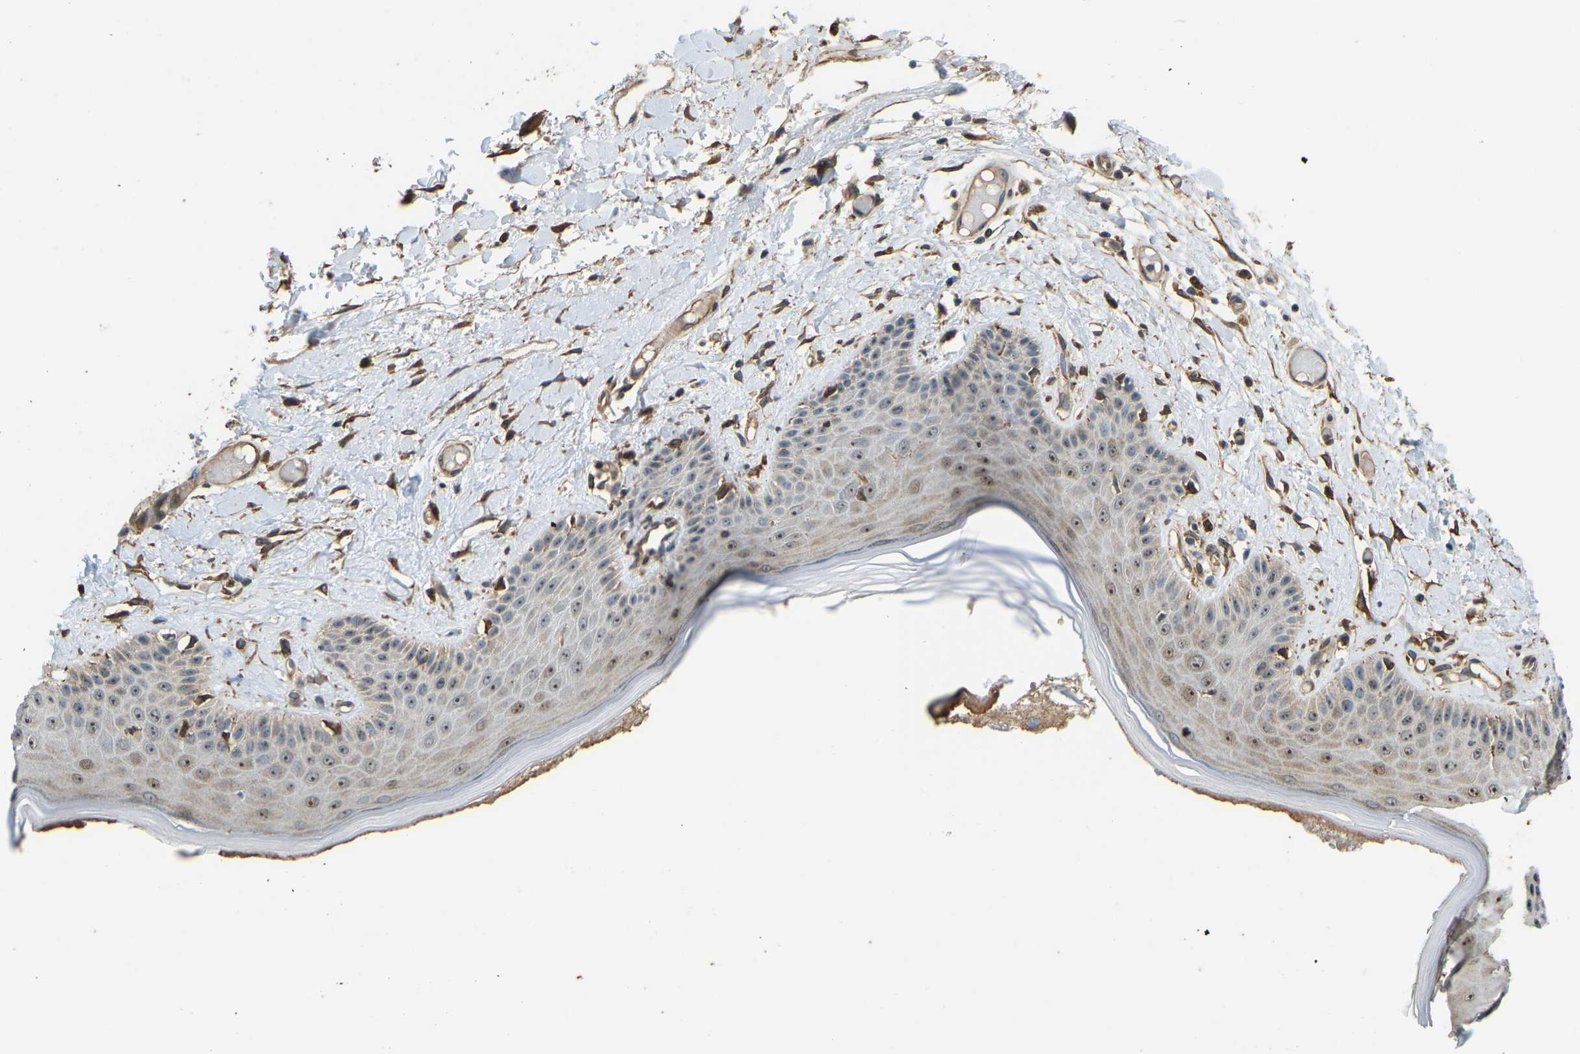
{"staining": {"intensity": "moderate", "quantity": ">75%", "location": "cytoplasmic/membranous,nuclear"}, "tissue": "skin", "cell_type": "Epidermal cells", "image_type": "normal", "snomed": [{"axis": "morphology", "description": "Normal tissue, NOS"}, {"axis": "topography", "description": "Vulva"}], "caption": "Moderate cytoplasmic/membranous,nuclear staining for a protein is appreciated in approximately >75% of epidermal cells of benign skin using immunohistochemistry.", "gene": "OS9", "patient": {"sex": "female", "age": 73}}